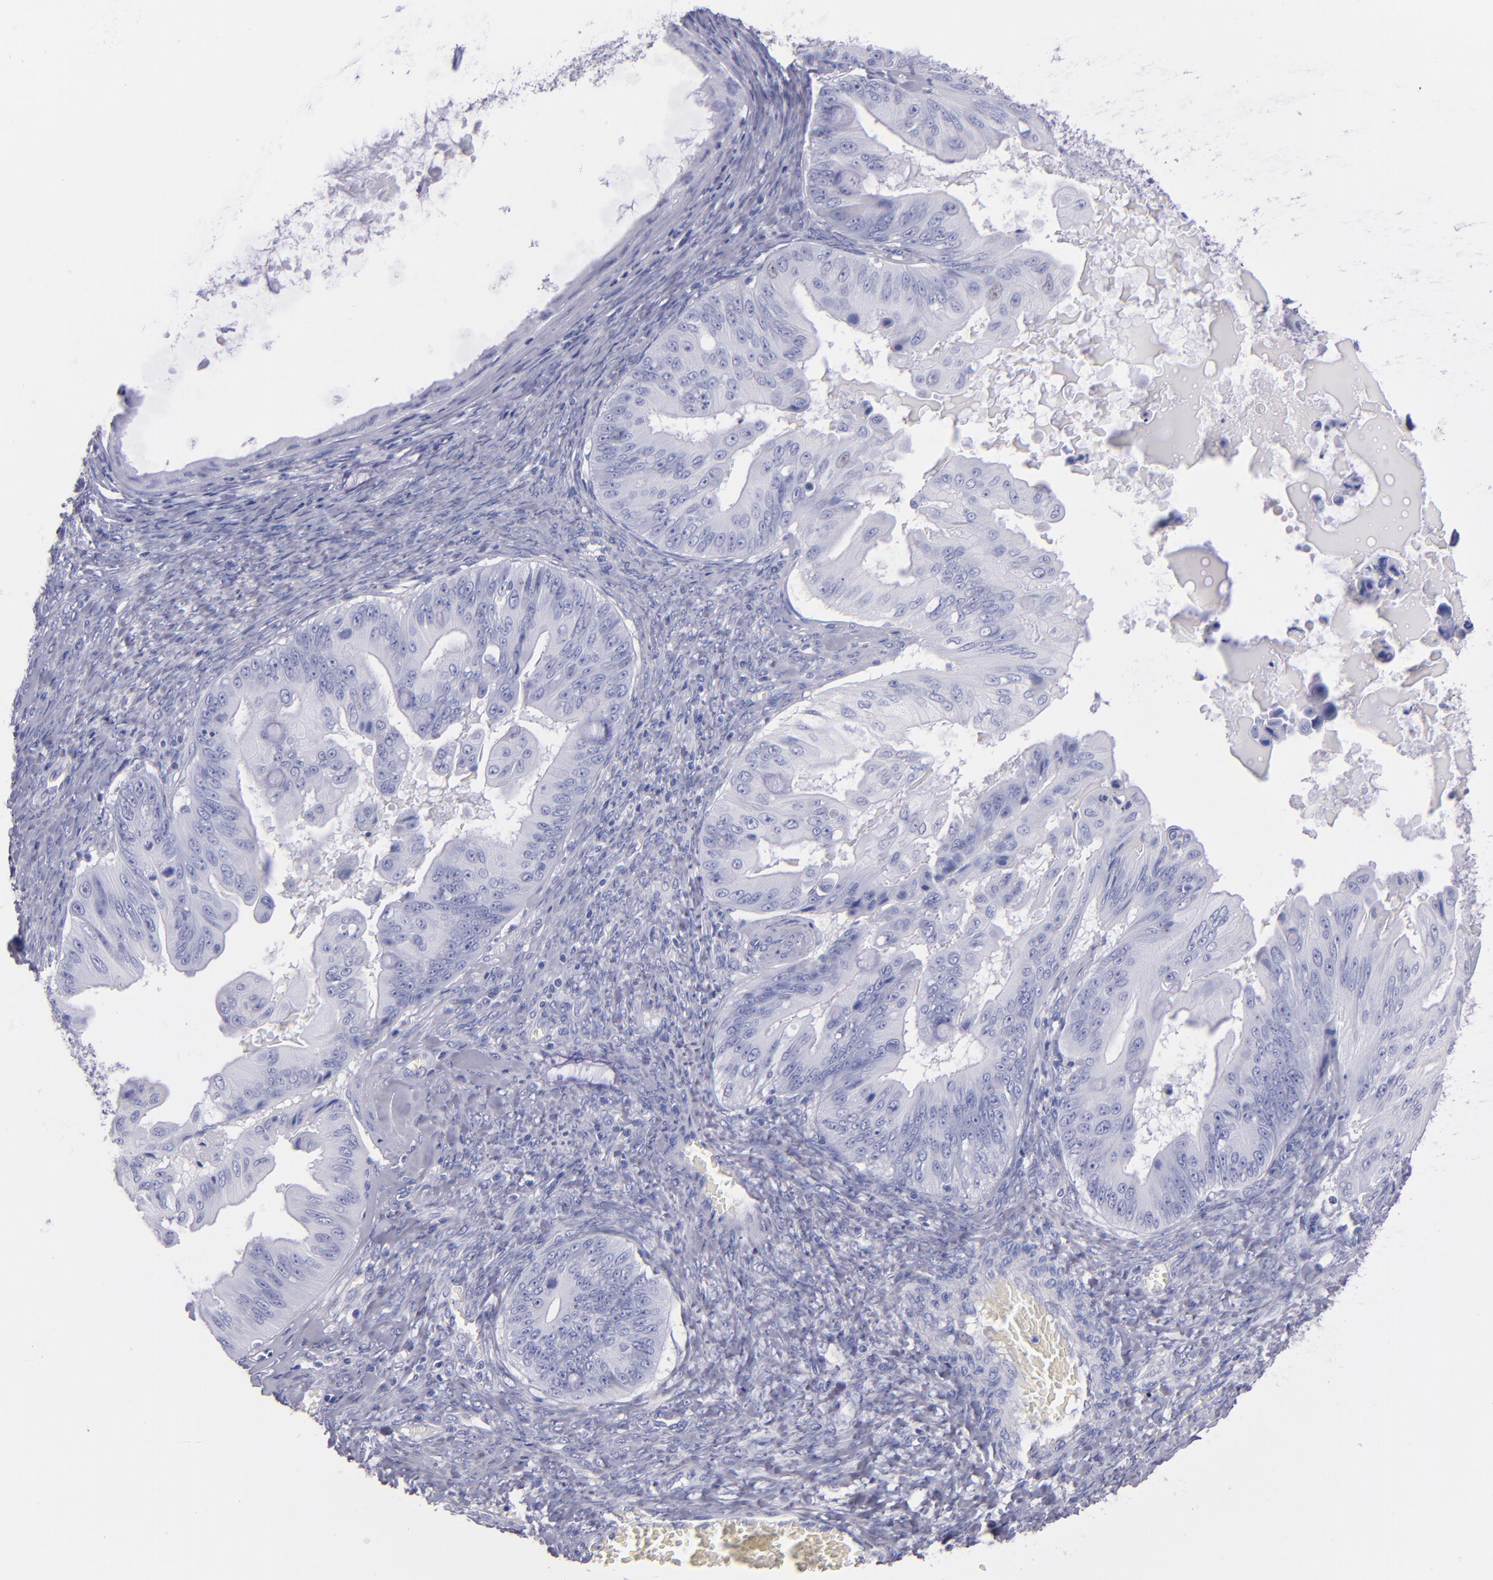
{"staining": {"intensity": "negative", "quantity": "none", "location": "none"}, "tissue": "ovarian cancer", "cell_type": "Tumor cells", "image_type": "cancer", "snomed": [{"axis": "morphology", "description": "Cystadenocarcinoma, mucinous, NOS"}, {"axis": "topography", "description": "Ovary"}], "caption": "IHC of ovarian mucinous cystadenocarcinoma displays no positivity in tumor cells. Nuclei are stained in blue.", "gene": "TG", "patient": {"sex": "female", "age": 37}}